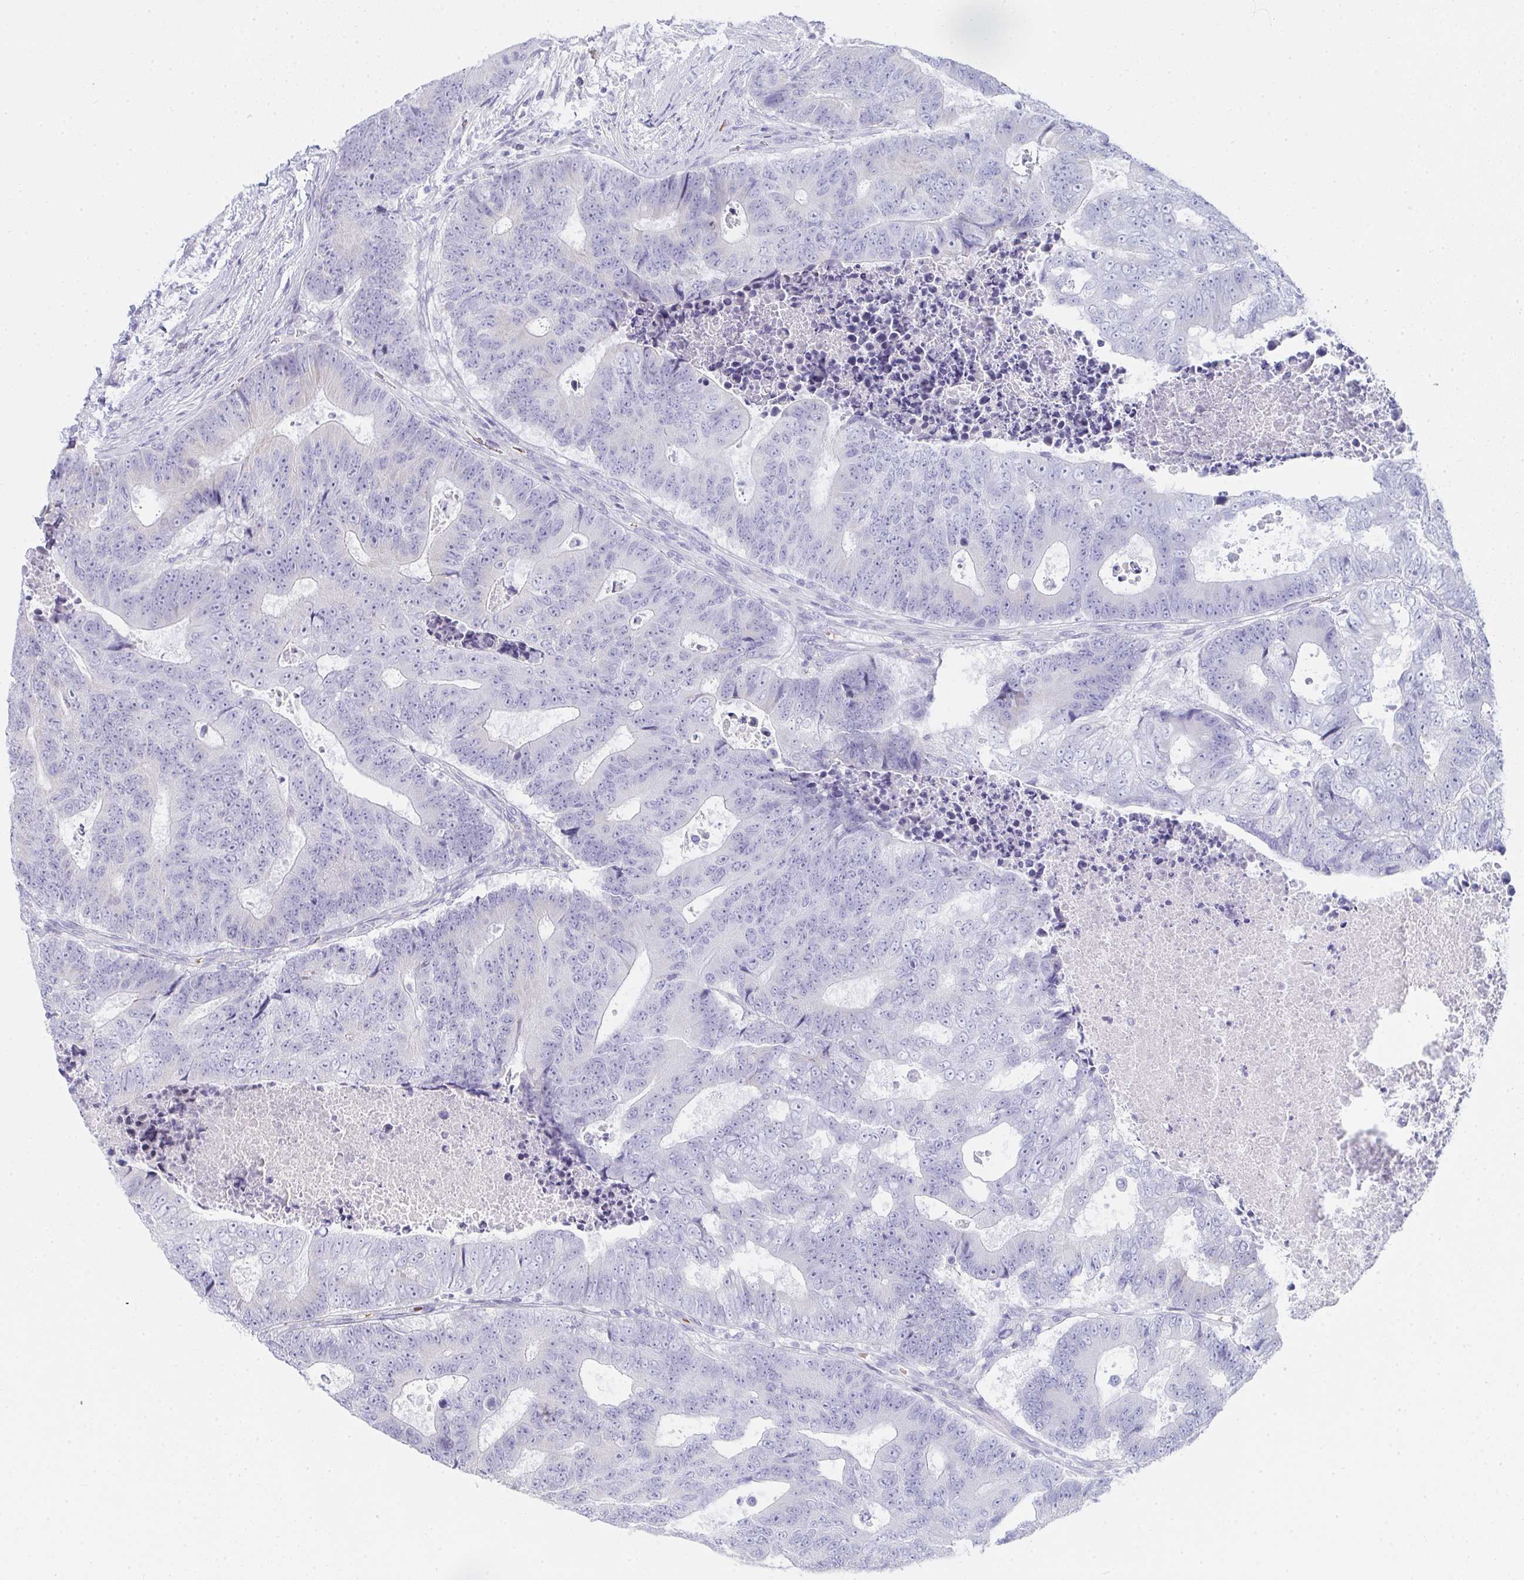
{"staining": {"intensity": "negative", "quantity": "none", "location": "none"}, "tissue": "colorectal cancer", "cell_type": "Tumor cells", "image_type": "cancer", "snomed": [{"axis": "morphology", "description": "Adenocarcinoma, NOS"}, {"axis": "topography", "description": "Colon"}], "caption": "IHC image of colorectal adenocarcinoma stained for a protein (brown), which displays no expression in tumor cells.", "gene": "ZNF182", "patient": {"sex": "female", "age": 48}}